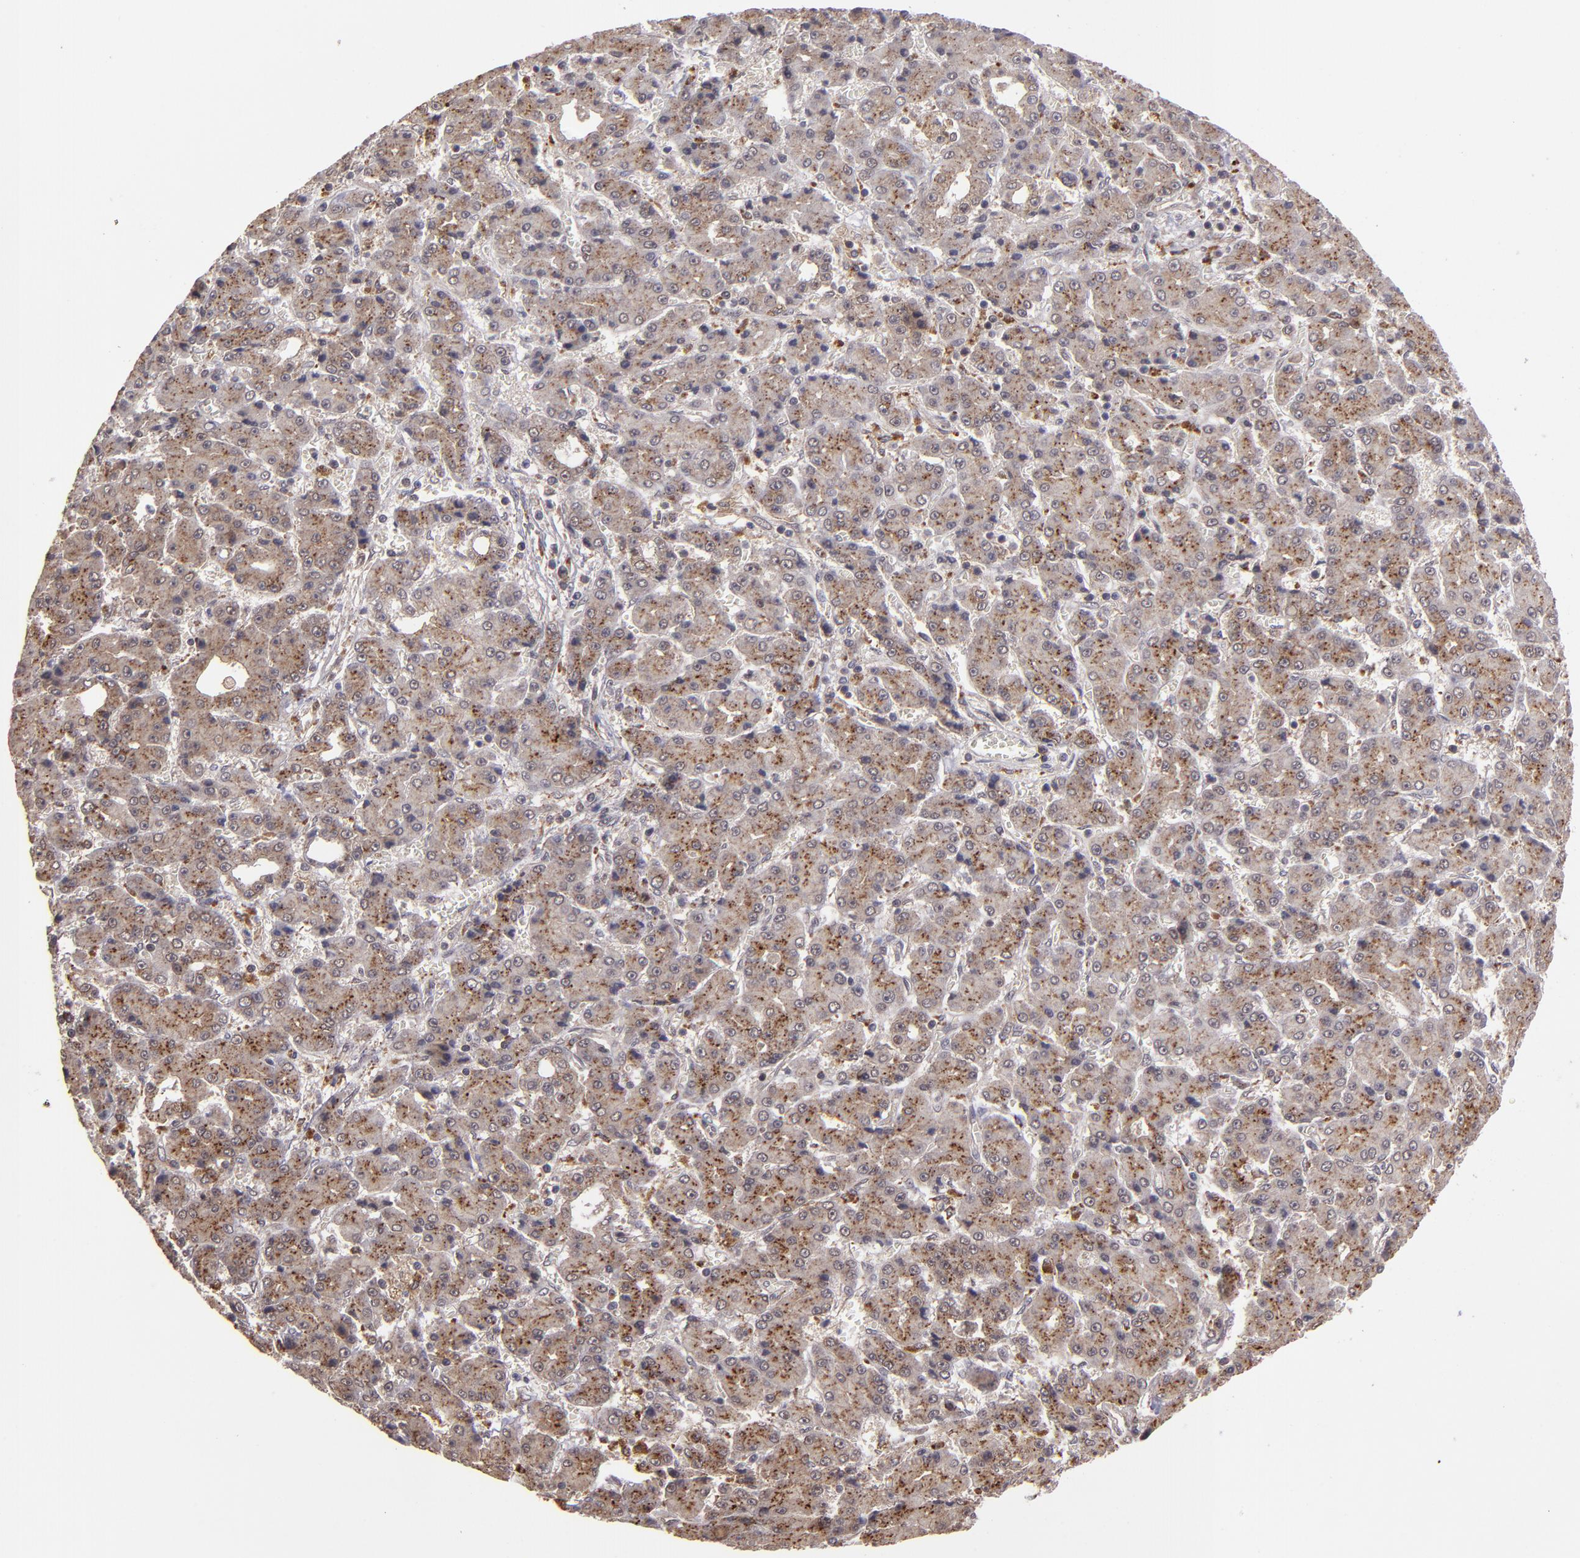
{"staining": {"intensity": "moderate", "quantity": ">75%", "location": "cytoplasmic/membranous"}, "tissue": "liver cancer", "cell_type": "Tumor cells", "image_type": "cancer", "snomed": [{"axis": "morphology", "description": "Carcinoma, Hepatocellular, NOS"}, {"axis": "topography", "description": "Liver"}], "caption": "Hepatocellular carcinoma (liver) was stained to show a protein in brown. There is medium levels of moderate cytoplasmic/membranous staining in approximately >75% of tumor cells.", "gene": "SIPA1L1", "patient": {"sex": "male", "age": 69}}